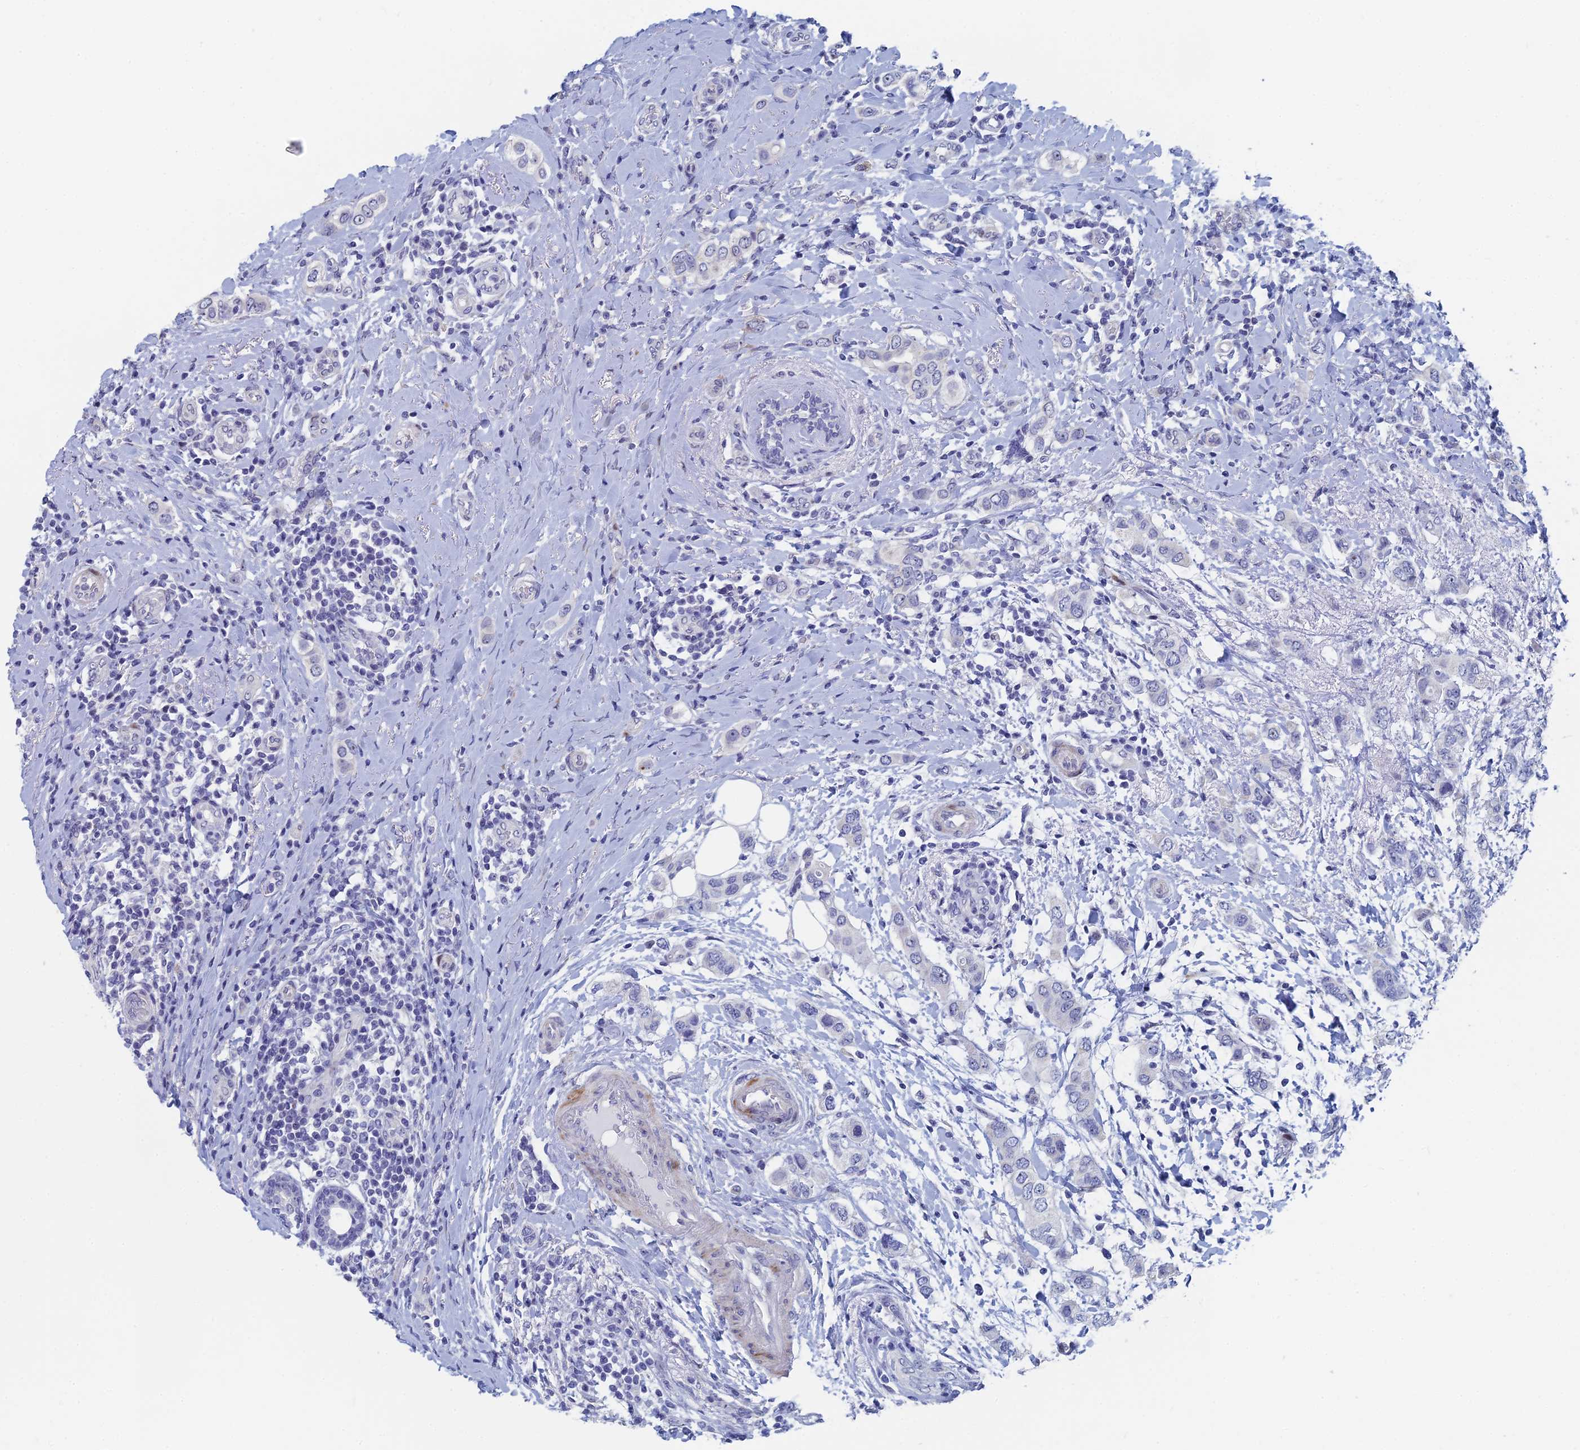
{"staining": {"intensity": "negative", "quantity": "none", "location": "none"}, "tissue": "breast cancer", "cell_type": "Tumor cells", "image_type": "cancer", "snomed": [{"axis": "morphology", "description": "Lobular carcinoma"}, {"axis": "topography", "description": "Breast"}], "caption": "Immunohistochemistry histopathology image of neoplastic tissue: human lobular carcinoma (breast) stained with DAB displays no significant protein positivity in tumor cells. (Brightfield microscopy of DAB immunohistochemistry (IHC) at high magnification).", "gene": "DRGX", "patient": {"sex": "female", "age": 51}}